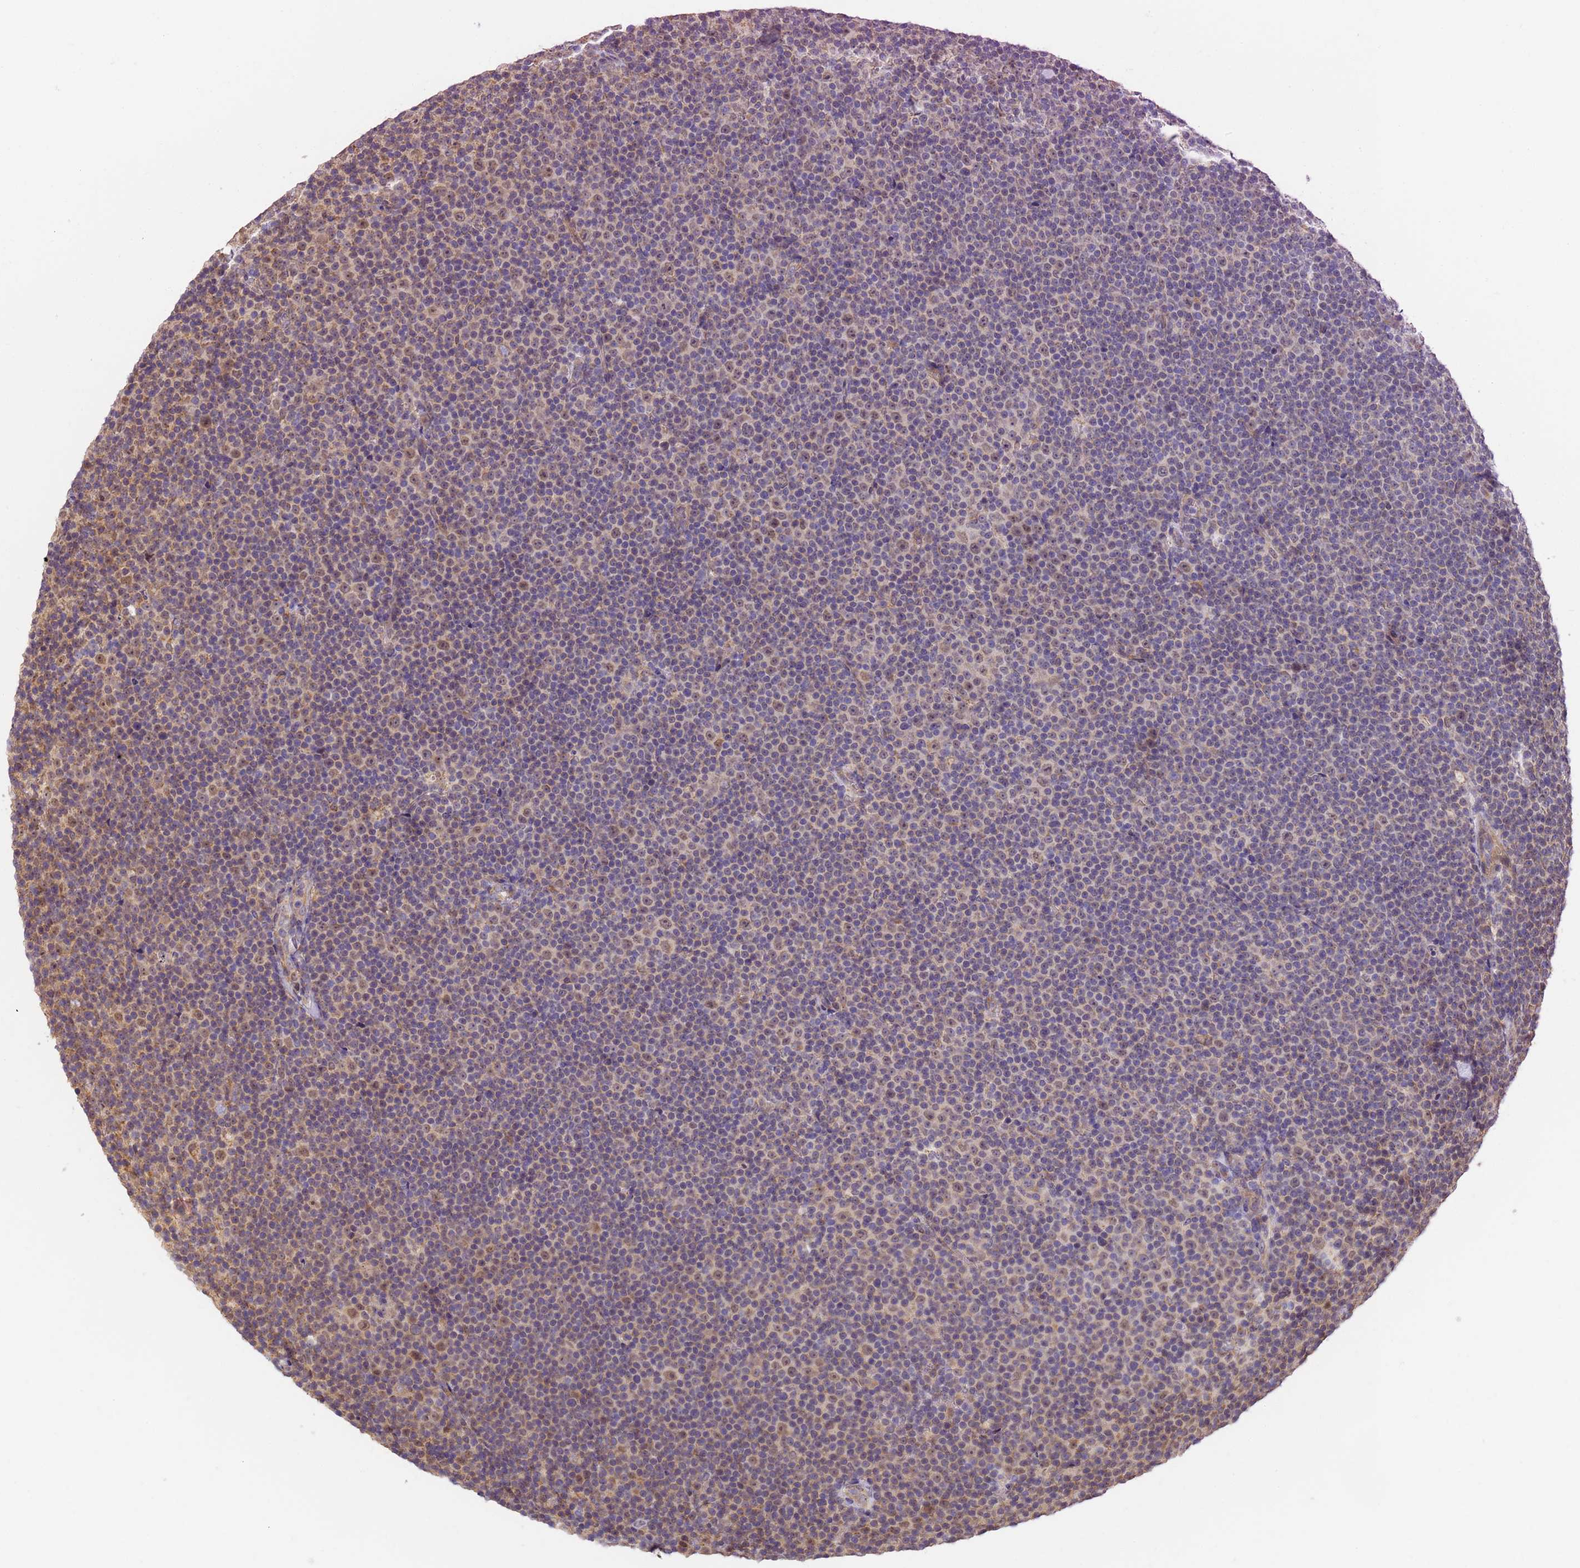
{"staining": {"intensity": "weak", "quantity": ">75%", "location": "nuclear"}, "tissue": "lymphoma", "cell_type": "Tumor cells", "image_type": "cancer", "snomed": [{"axis": "morphology", "description": "Malignant lymphoma, non-Hodgkin's type, Low grade"}, {"axis": "topography", "description": "Lymph node"}], "caption": "Protein positivity by IHC demonstrates weak nuclear staining in approximately >75% of tumor cells in lymphoma.", "gene": "RAPGEF3", "patient": {"sex": "female", "age": 67}}